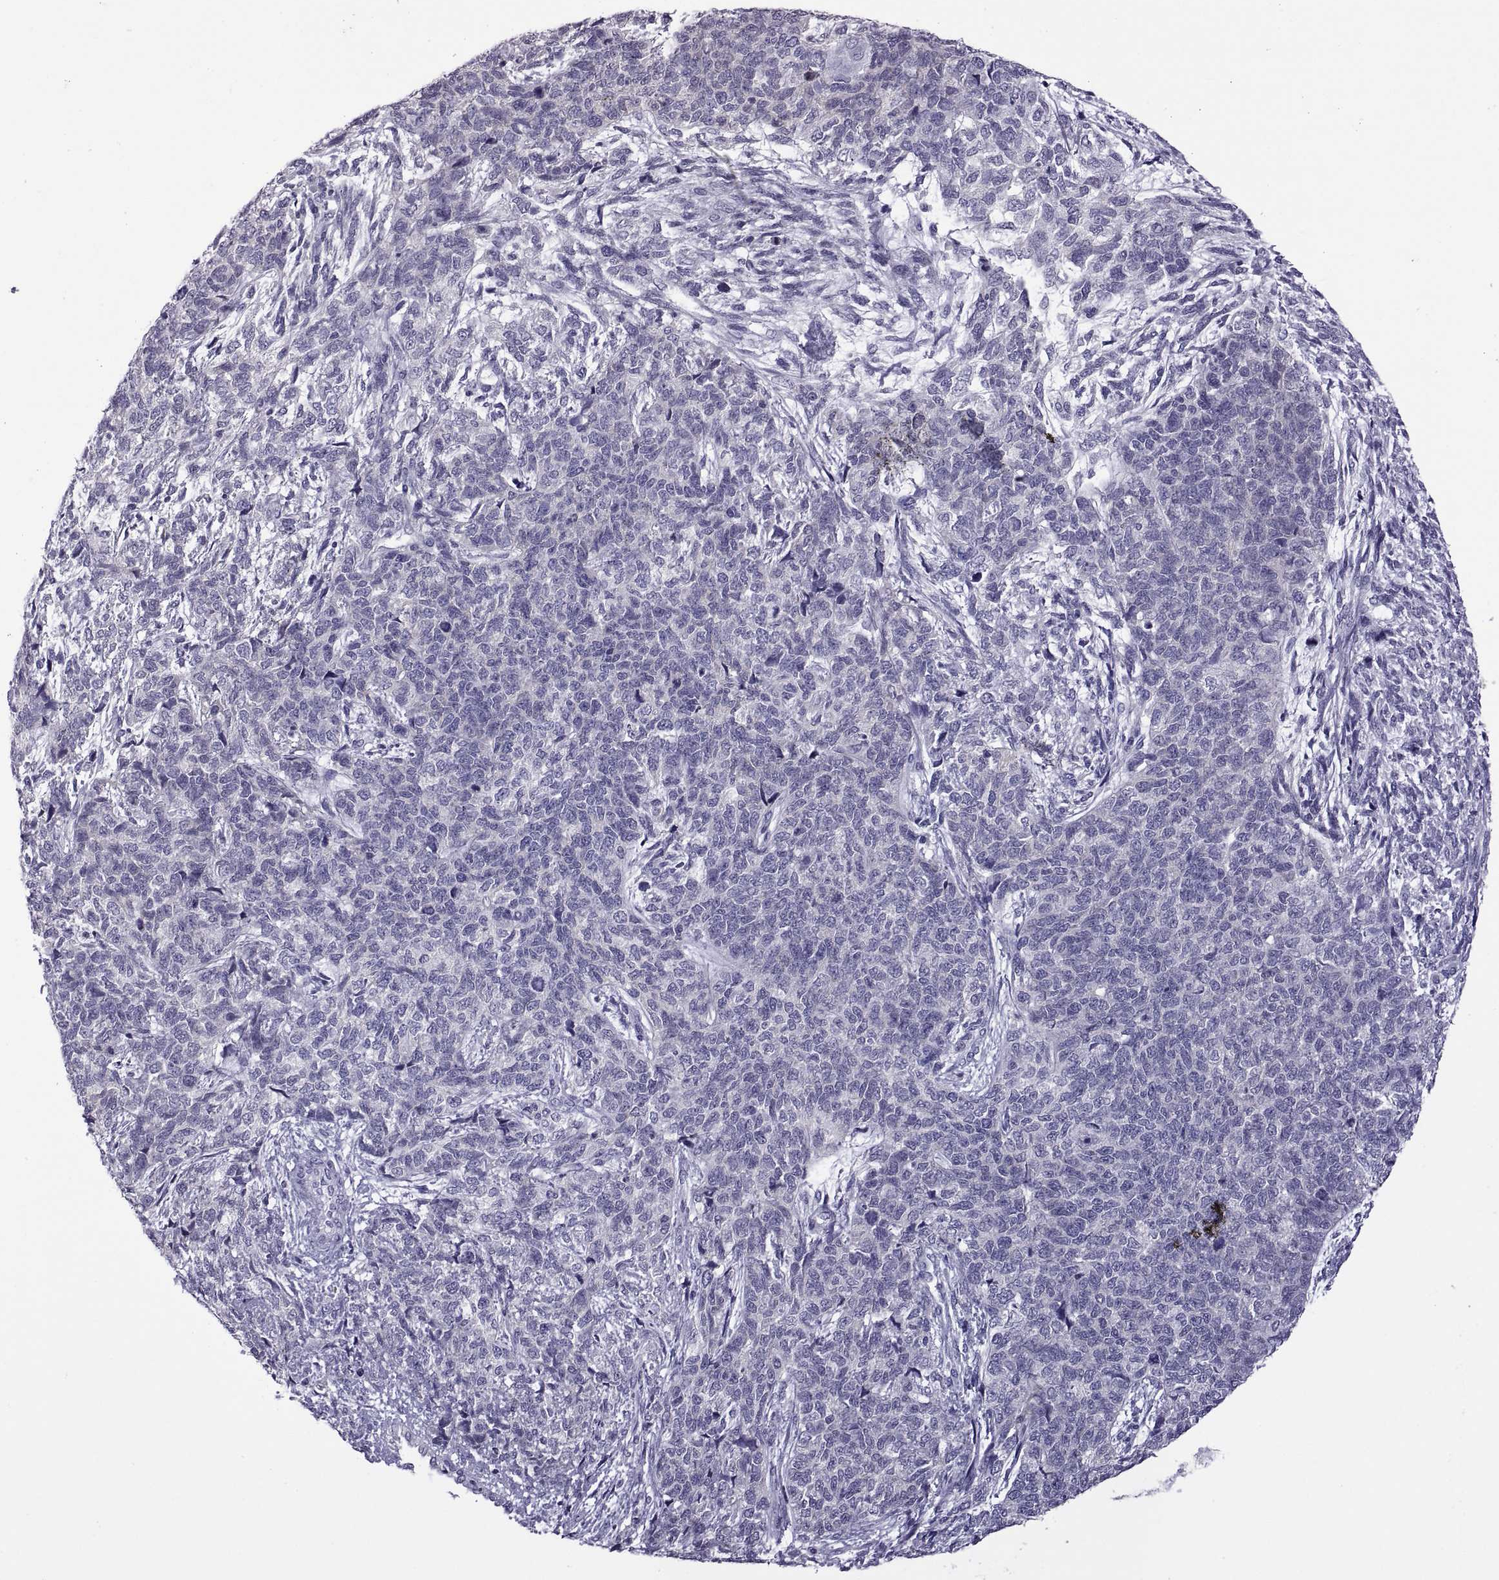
{"staining": {"intensity": "negative", "quantity": "none", "location": "none"}, "tissue": "cervical cancer", "cell_type": "Tumor cells", "image_type": "cancer", "snomed": [{"axis": "morphology", "description": "Squamous cell carcinoma, NOS"}, {"axis": "topography", "description": "Cervix"}], "caption": "A histopathology image of cervical cancer stained for a protein demonstrates no brown staining in tumor cells. (DAB (3,3'-diaminobenzidine) immunohistochemistry (IHC), high magnification).", "gene": "RDM1", "patient": {"sex": "female", "age": 63}}